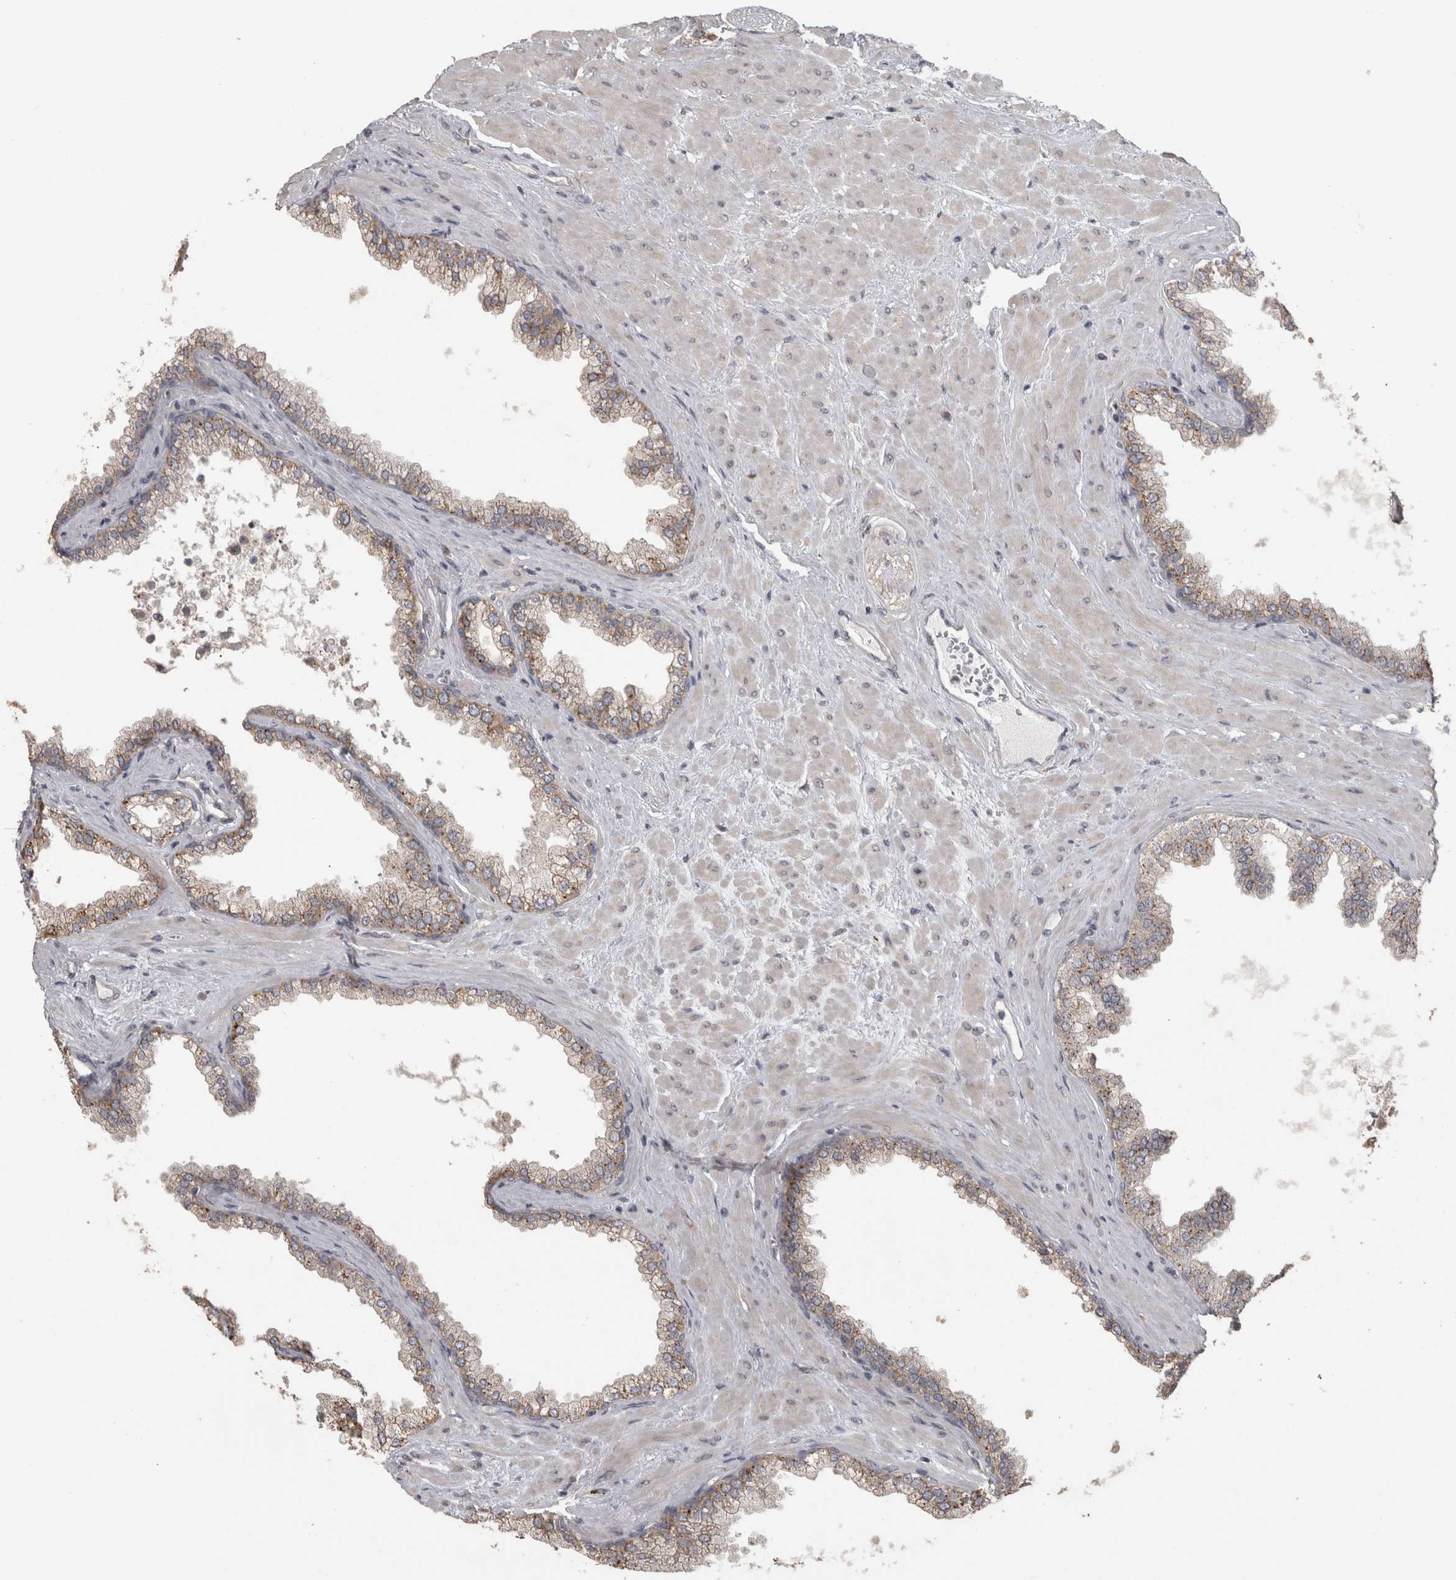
{"staining": {"intensity": "negative", "quantity": "none", "location": "none"}, "tissue": "prostate cancer", "cell_type": "Tumor cells", "image_type": "cancer", "snomed": [{"axis": "morphology", "description": "Adenocarcinoma, Low grade"}, {"axis": "topography", "description": "Prostate"}], "caption": "Immunohistochemical staining of low-grade adenocarcinoma (prostate) shows no significant staining in tumor cells.", "gene": "RAB29", "patient": {"sex": "male", "age": 71}}